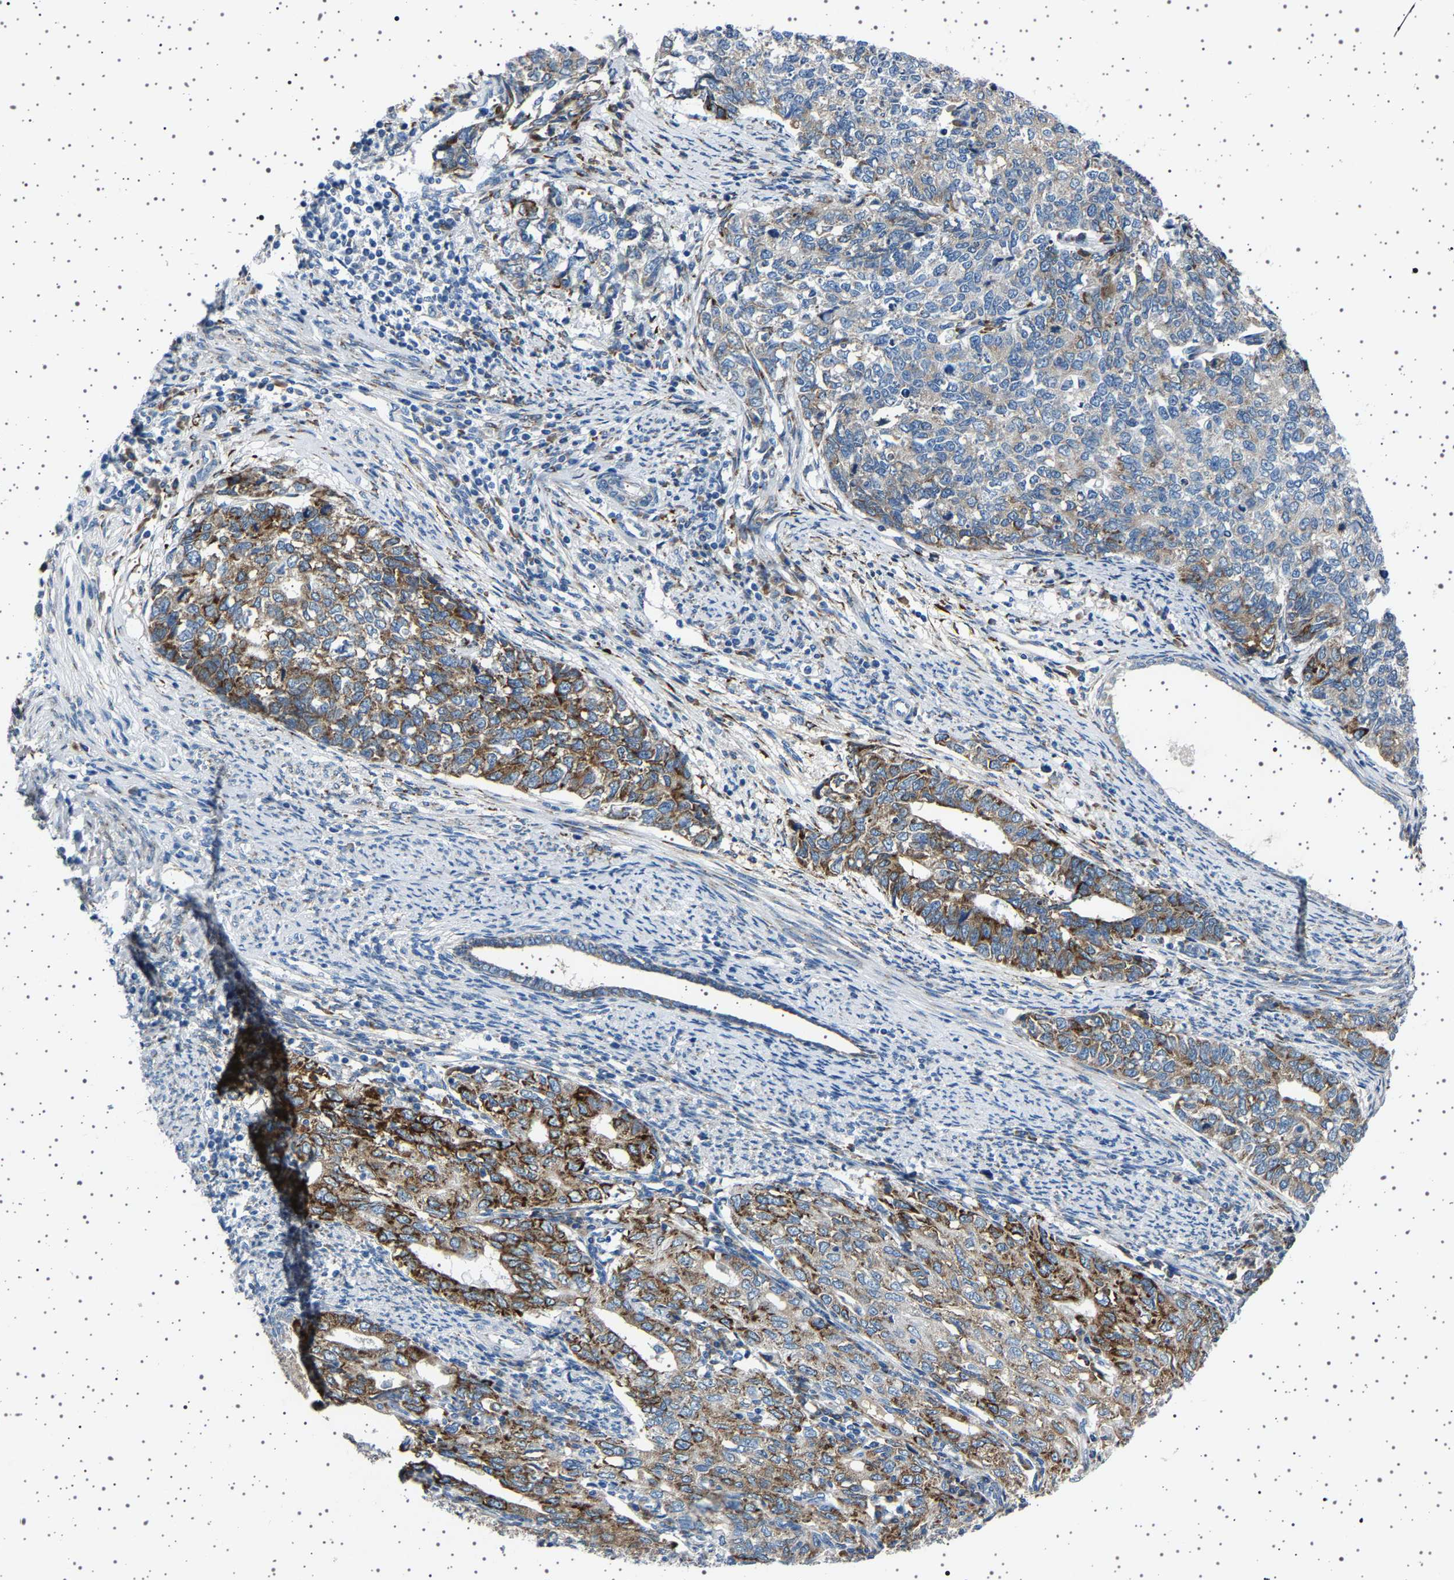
{"staining": {"intensity": "strong", "quantity": "25%-75%", "location": "cytoplasmic/membranous"}, "tissue": "cervical cancer", "cell_type": "Tumor cells", "image_type": "cancer", "snomed": [{"axis": "morphology", "description": "Squamous cell carcinoma, NOS"}, {"axis": "topography", "description": "Cervix"}], "caption": "A high amount of strong cytoplasmic/membranous staining is seen in approximately 25%-75% of tumor cells in squamous cell carcinoma (cervical) tissue.", "gene": "FTCD", "patient": {"sex": "female", "age": 63}}